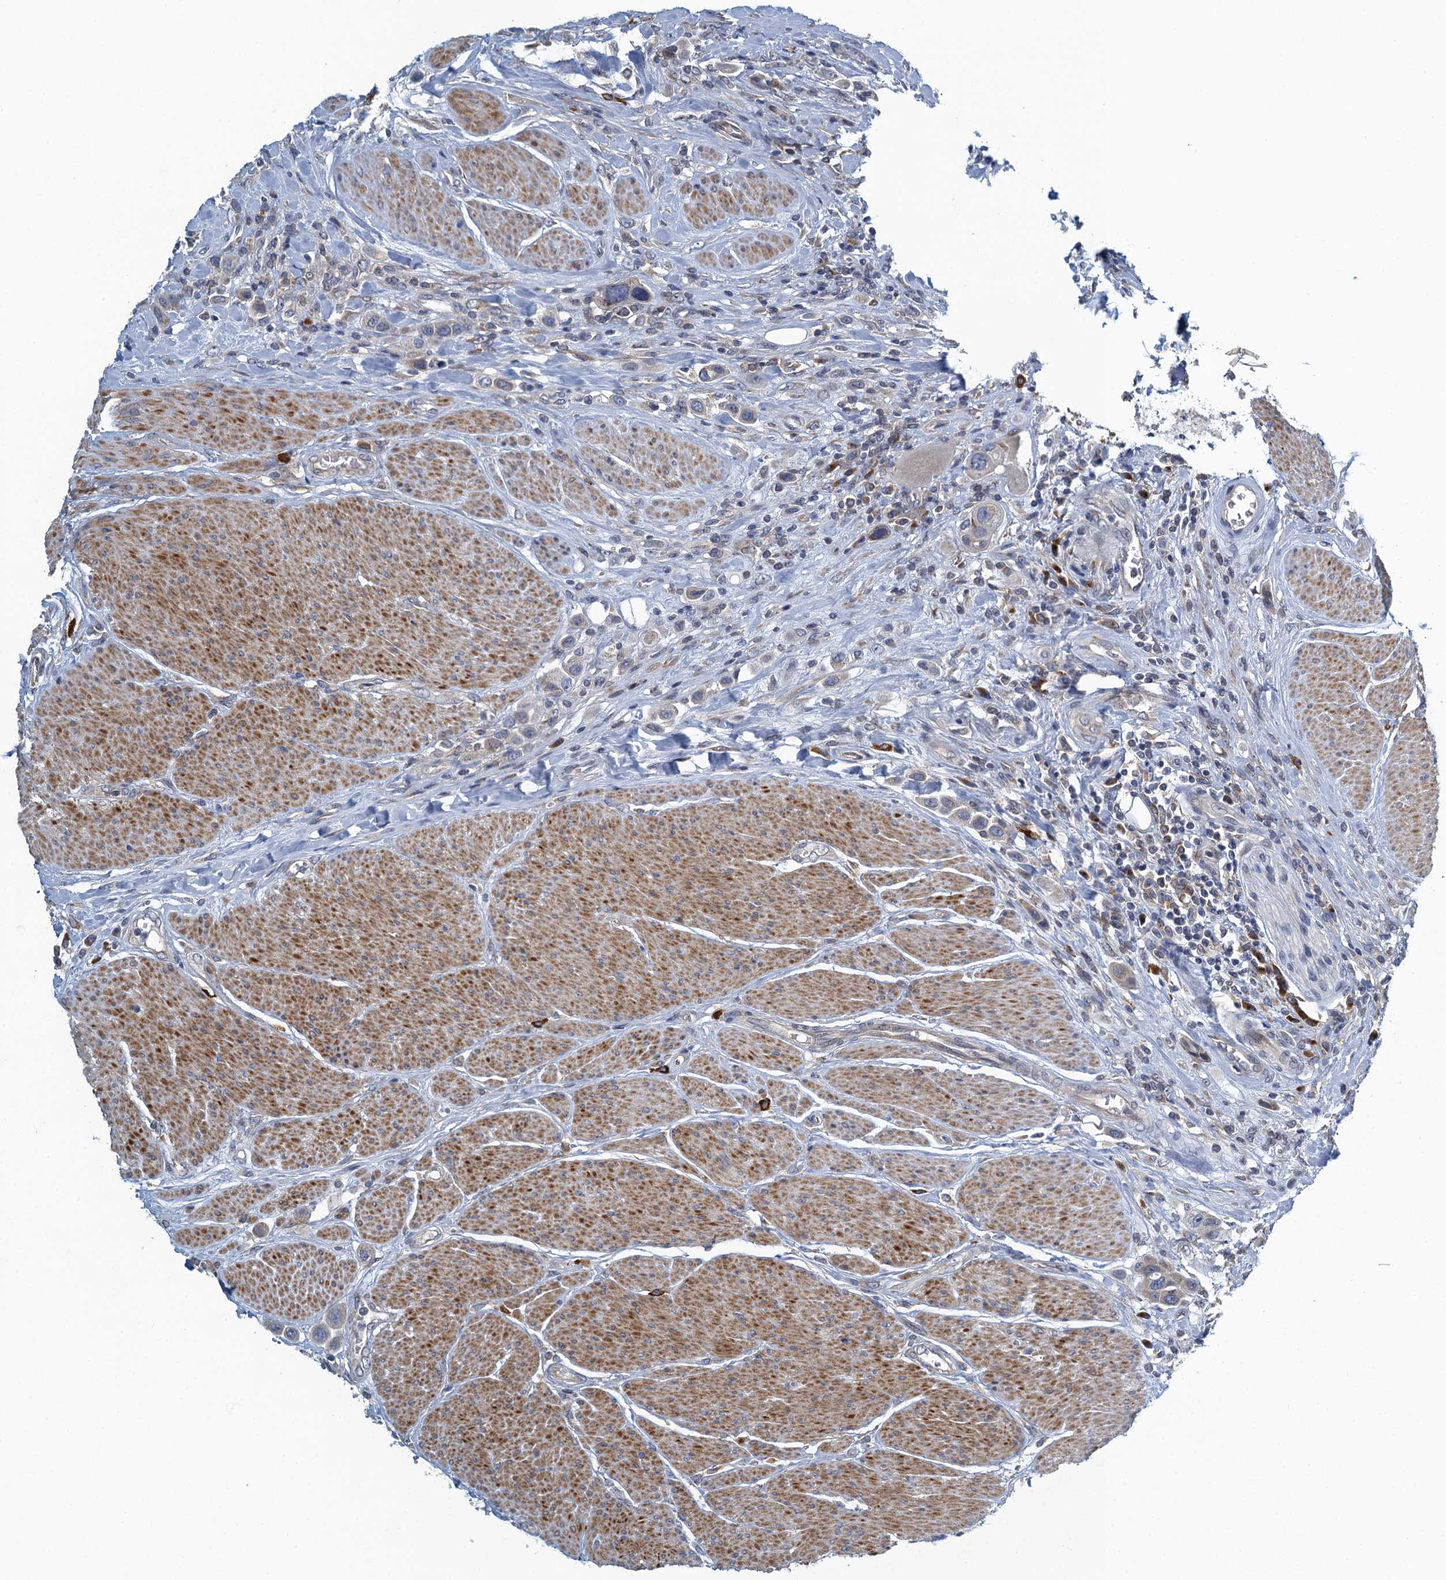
{"staining": {"intensity": "negative", "quantity": "none", "location": "none"}, "tissue": "urothelial cancer", "cell_type": "Tumor cells", "image_type": "cancer", "snomed": [{"axis": "morphology", "description": "Urothelial carcinoma, High grade"}, {"axis": "topography", "description": "Urinary bladder"}], "caption": "This is an immunohistochemistry (IHC) photomicrograph of urothelial carcinoma (high-grade). There is no staining in tumor cells.", "gene": "ALG2", "patient": {"sex": "male", "age": 50}}